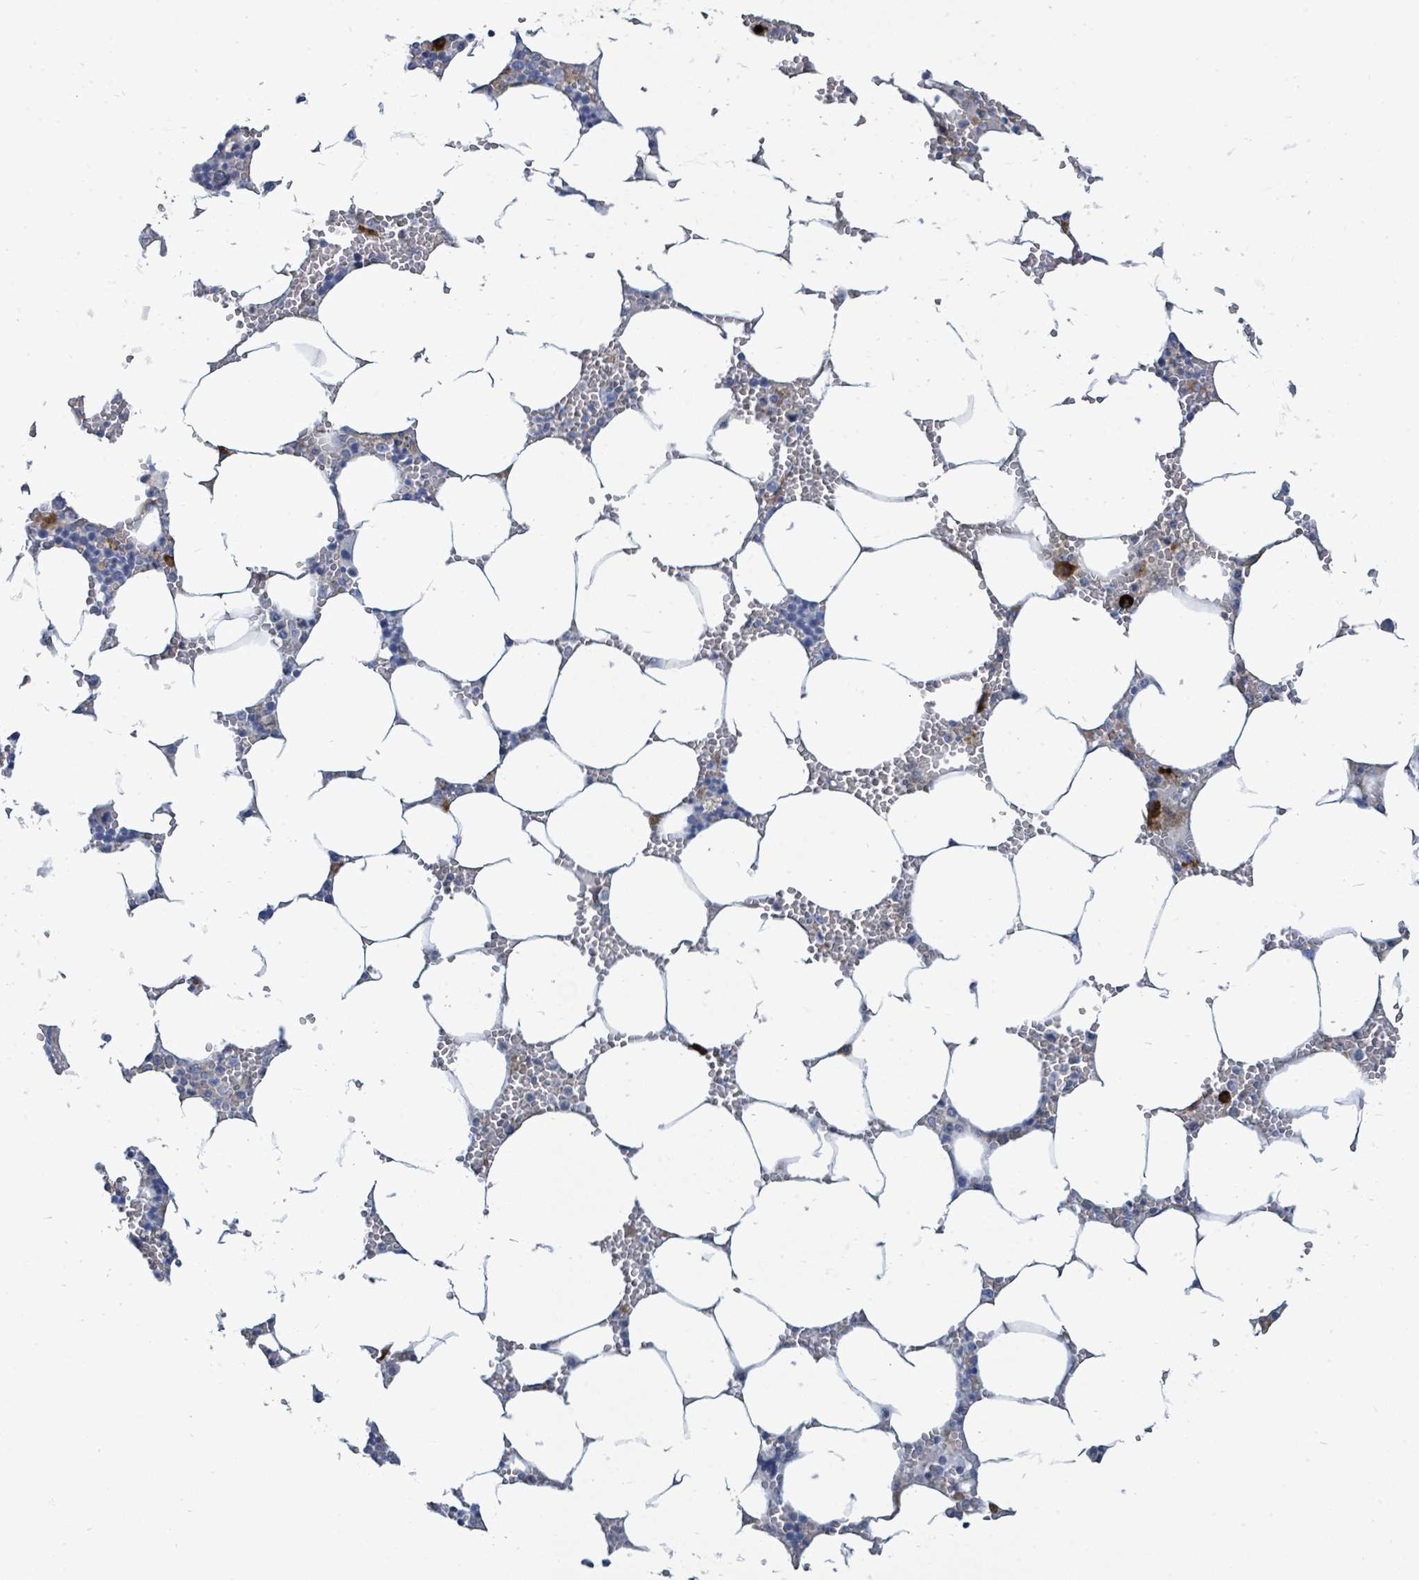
{"staining": {"intensity": "negative", "quantity": "none", "location": "none"}, "tissue": "bone marrow", "cell_type": "Hematopoietic cells", "image_type": "normal", "snomed": [{"axis": "morphology", "description": "Normal tissue, NOS"}, {"axis": "topography", "description": "Bone marrow"}], "caption": "This image is of normal bone marrow stained with IHC to label a protein in brown with the nuclei are counter-stained blue. There is no expression in hematopoietic cells.", "gene": "SIRPB1", "patient": {"sex": "male", "age": 70}}